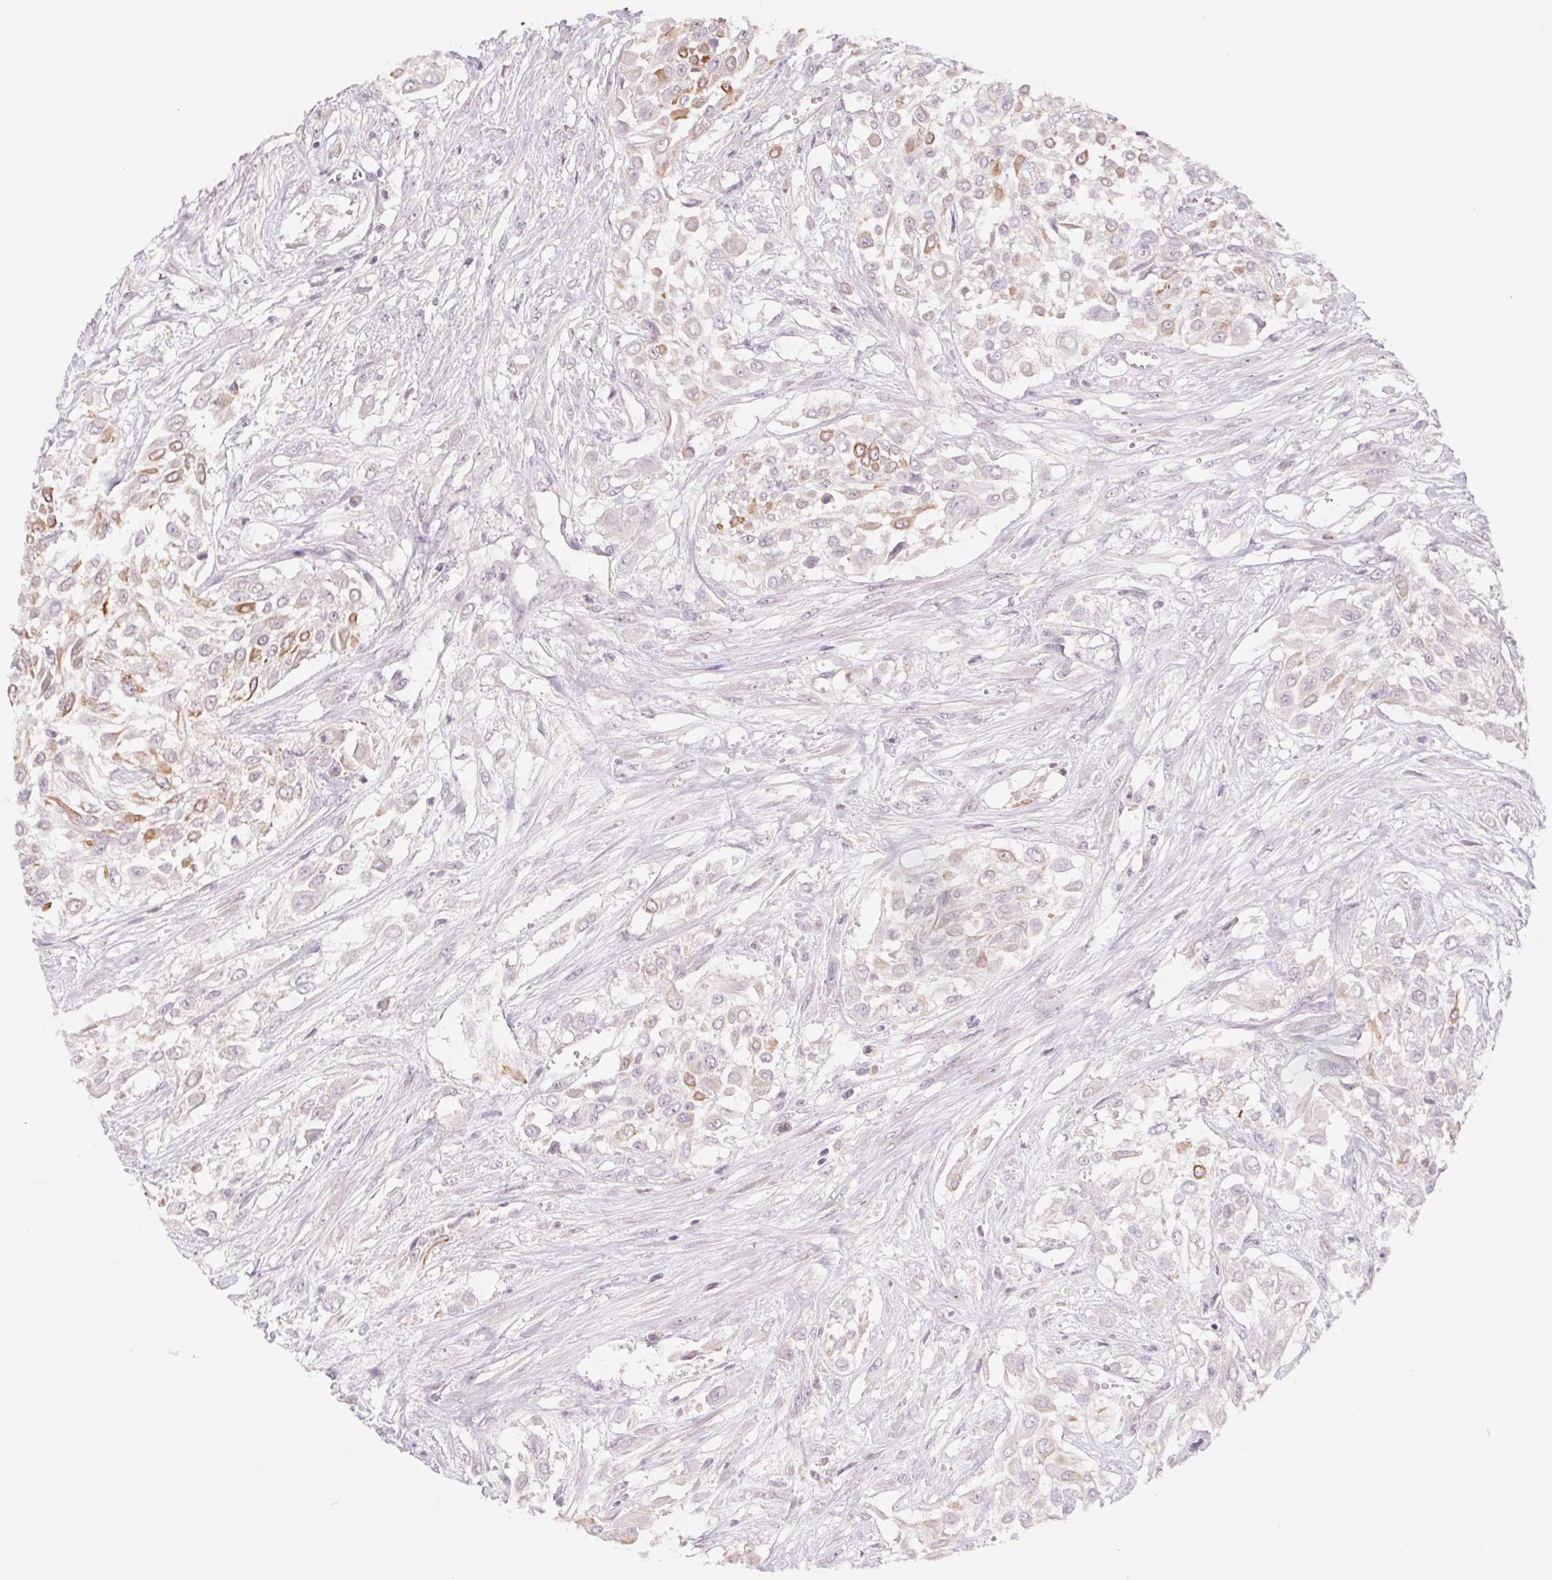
{"staining": {"intensity": "weak", "quantity": "<25%", "location": "cytoplasmic/membranous"}, "tissue": "urothelial cancer", "cell_type": "Tumor cells", "image_type": "cancer", "snomed": [{"axis": "morphology", "description": "Urothelial carcinoma, High grade"}, {"axis": "topography", "description": "Urinary bladder"}], "caption": "A histopathology image of human high-grade urothelial carcinoma is negative for staining in tumor cells.", "gene": "PNMA8B", "patient": {"sex": "male", "age": 57}}